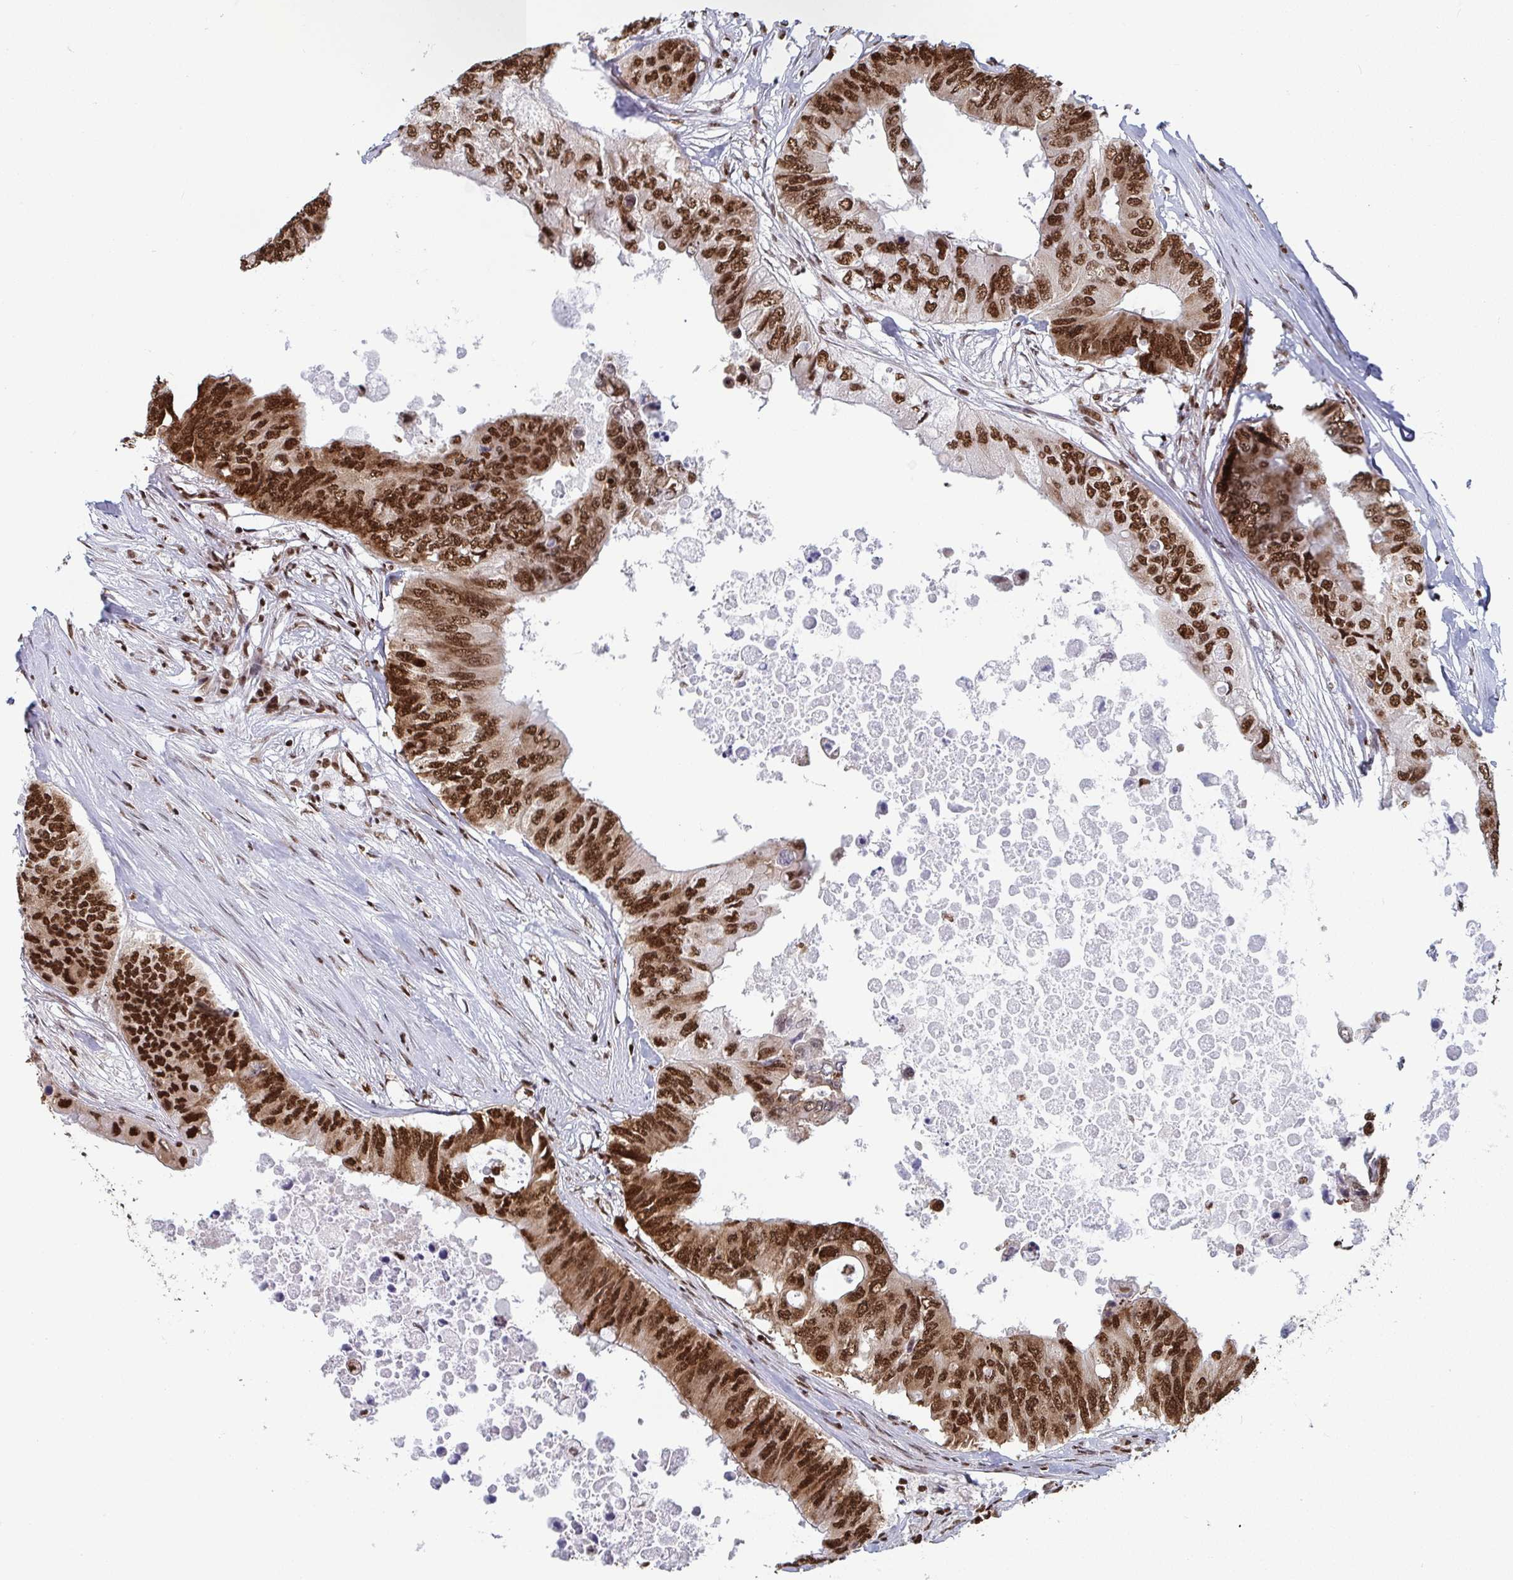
{"staining": {"intensity": "strong", "quantity": ">75%", "location": "nuclear"}, "tissue": "colorectal cancer", "cell_type": "Tumor cells", "image_type": "cancer", "snomed": [{"axis": "morphology", "description": "Adenocarcinoma, NOS"}, {"axis": "topography", "description": "Colon"}], "caption": "Tumor cells display strong nuclear staining in about >75% of cells in adenocarcinoma (colorectal). (Brightfield microscopy of DAB IHC at high magnification).", "gene": "GAR1", "patient": {"sex": "male", "age": 71}}